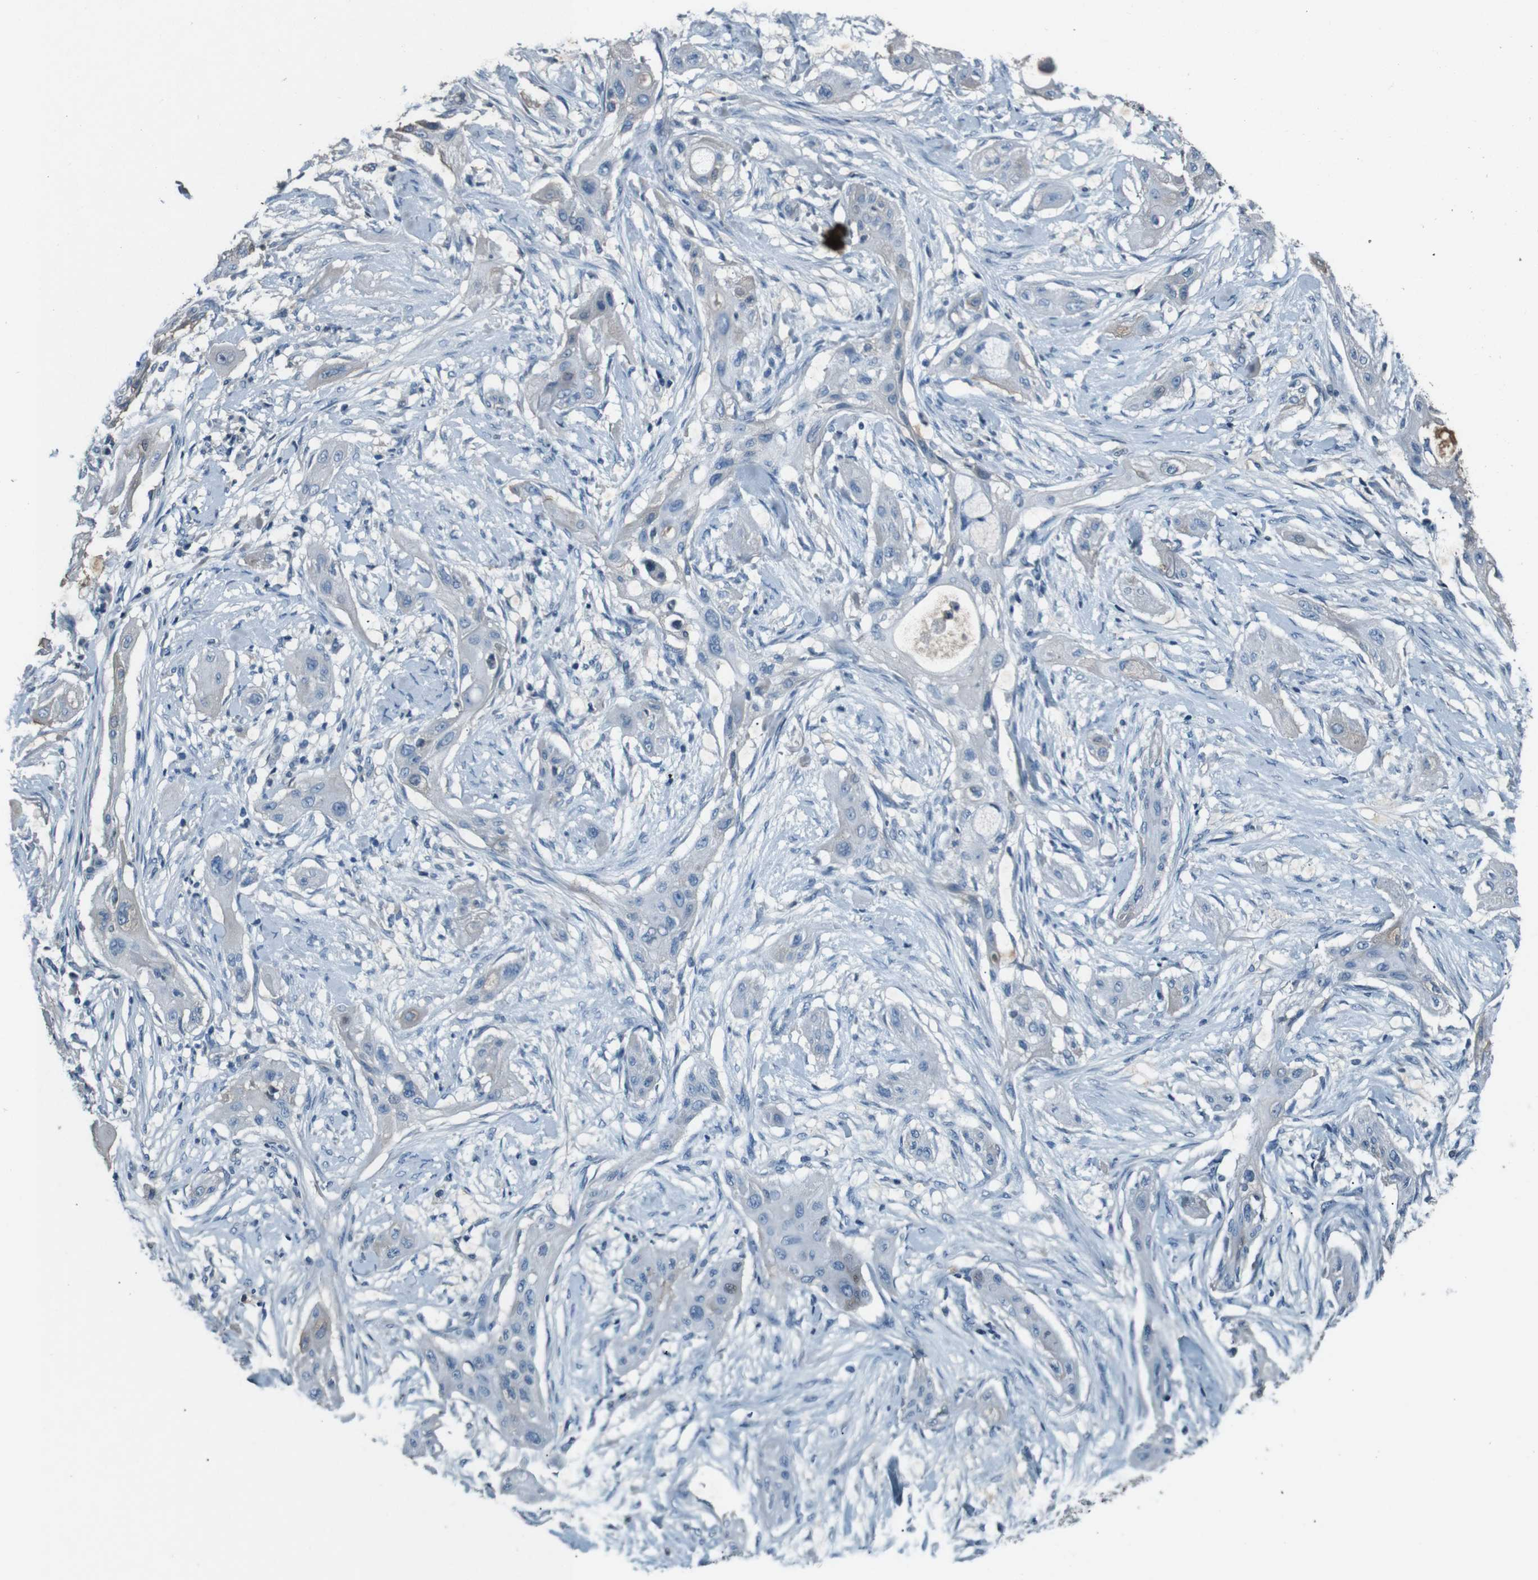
{"staining": {"intensity": "weak", "quantity": "<25%", "location": "cytoplasmic/membranous"}, "tissue": "lung cancer", "cell_type": "Tumor cells", "image_type": "cancer", "snomed": [{"axis": "morphology", "description": "Squamous cell carcinoma, NOS"}, {"axis": "topography", "description": "Lung"}], "caption": "DAB (3,3'-diaminobenzidine) immunohistochemical staining of lung cancer (squamous cell carcinoma) reveals no significant staining in tumor cells.", "gene": "LEP", "patient": {"sex": "female", "age": 47}}